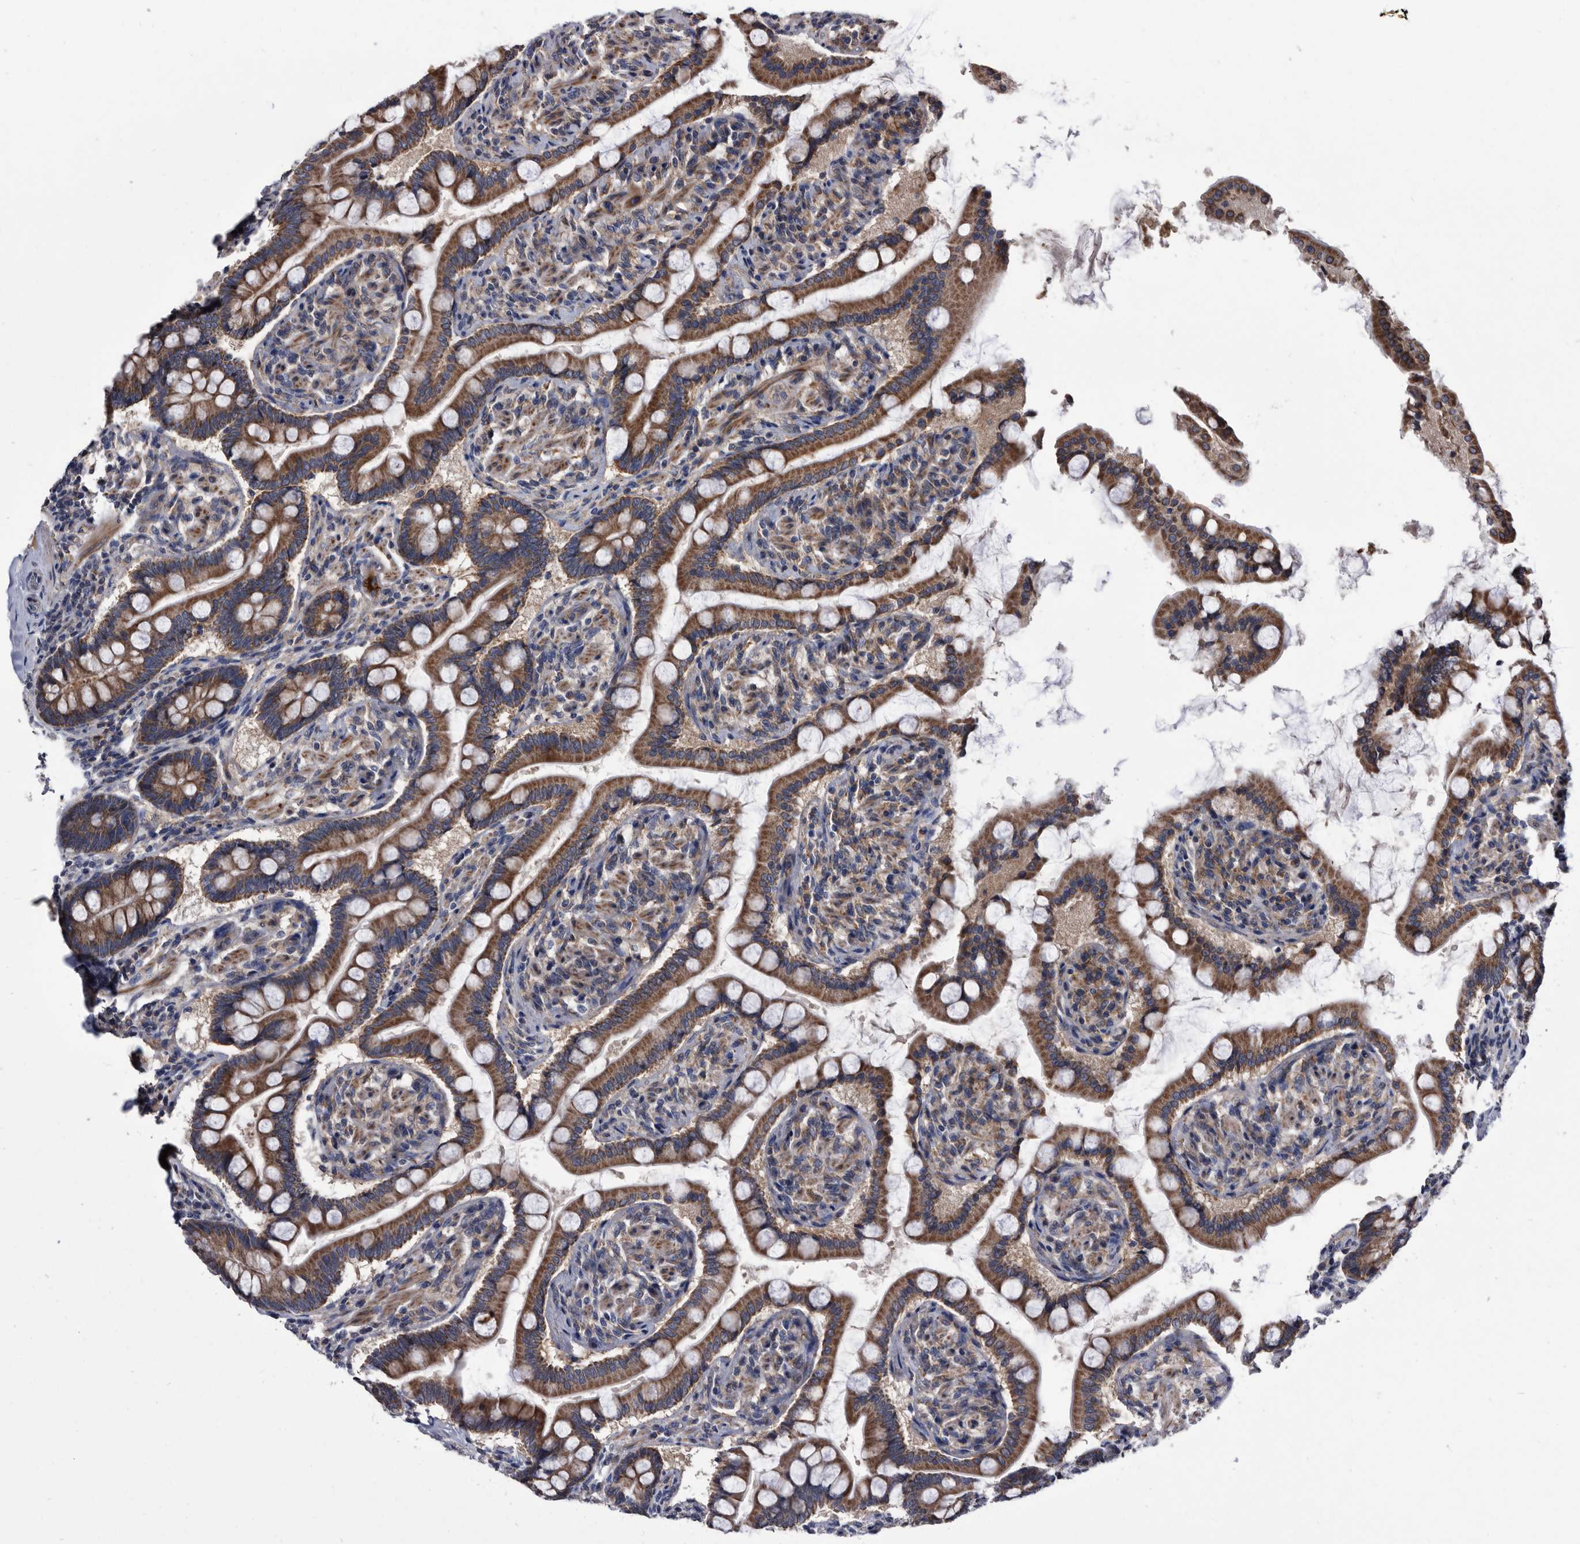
{"staining": {"intensity": "strong", "quantity": ">75%", "location": "cytoplasmic/membranous"}, "tissue": "small intestine", "cell_type": "Glandular cells", "image_type": "normal", "snomed": [{"axis": "morphology", "description": "Normal tissue, NOS"}, {"axis": "topography", "description": "Small intestine"}], "caption": "A brown stain shows strong cytoplasmic/membranous positivity of a protein in glandular cells of normal human small intestine.", "gene": "DTNBP1", "patient": {"sex": "male", "age": 41}}